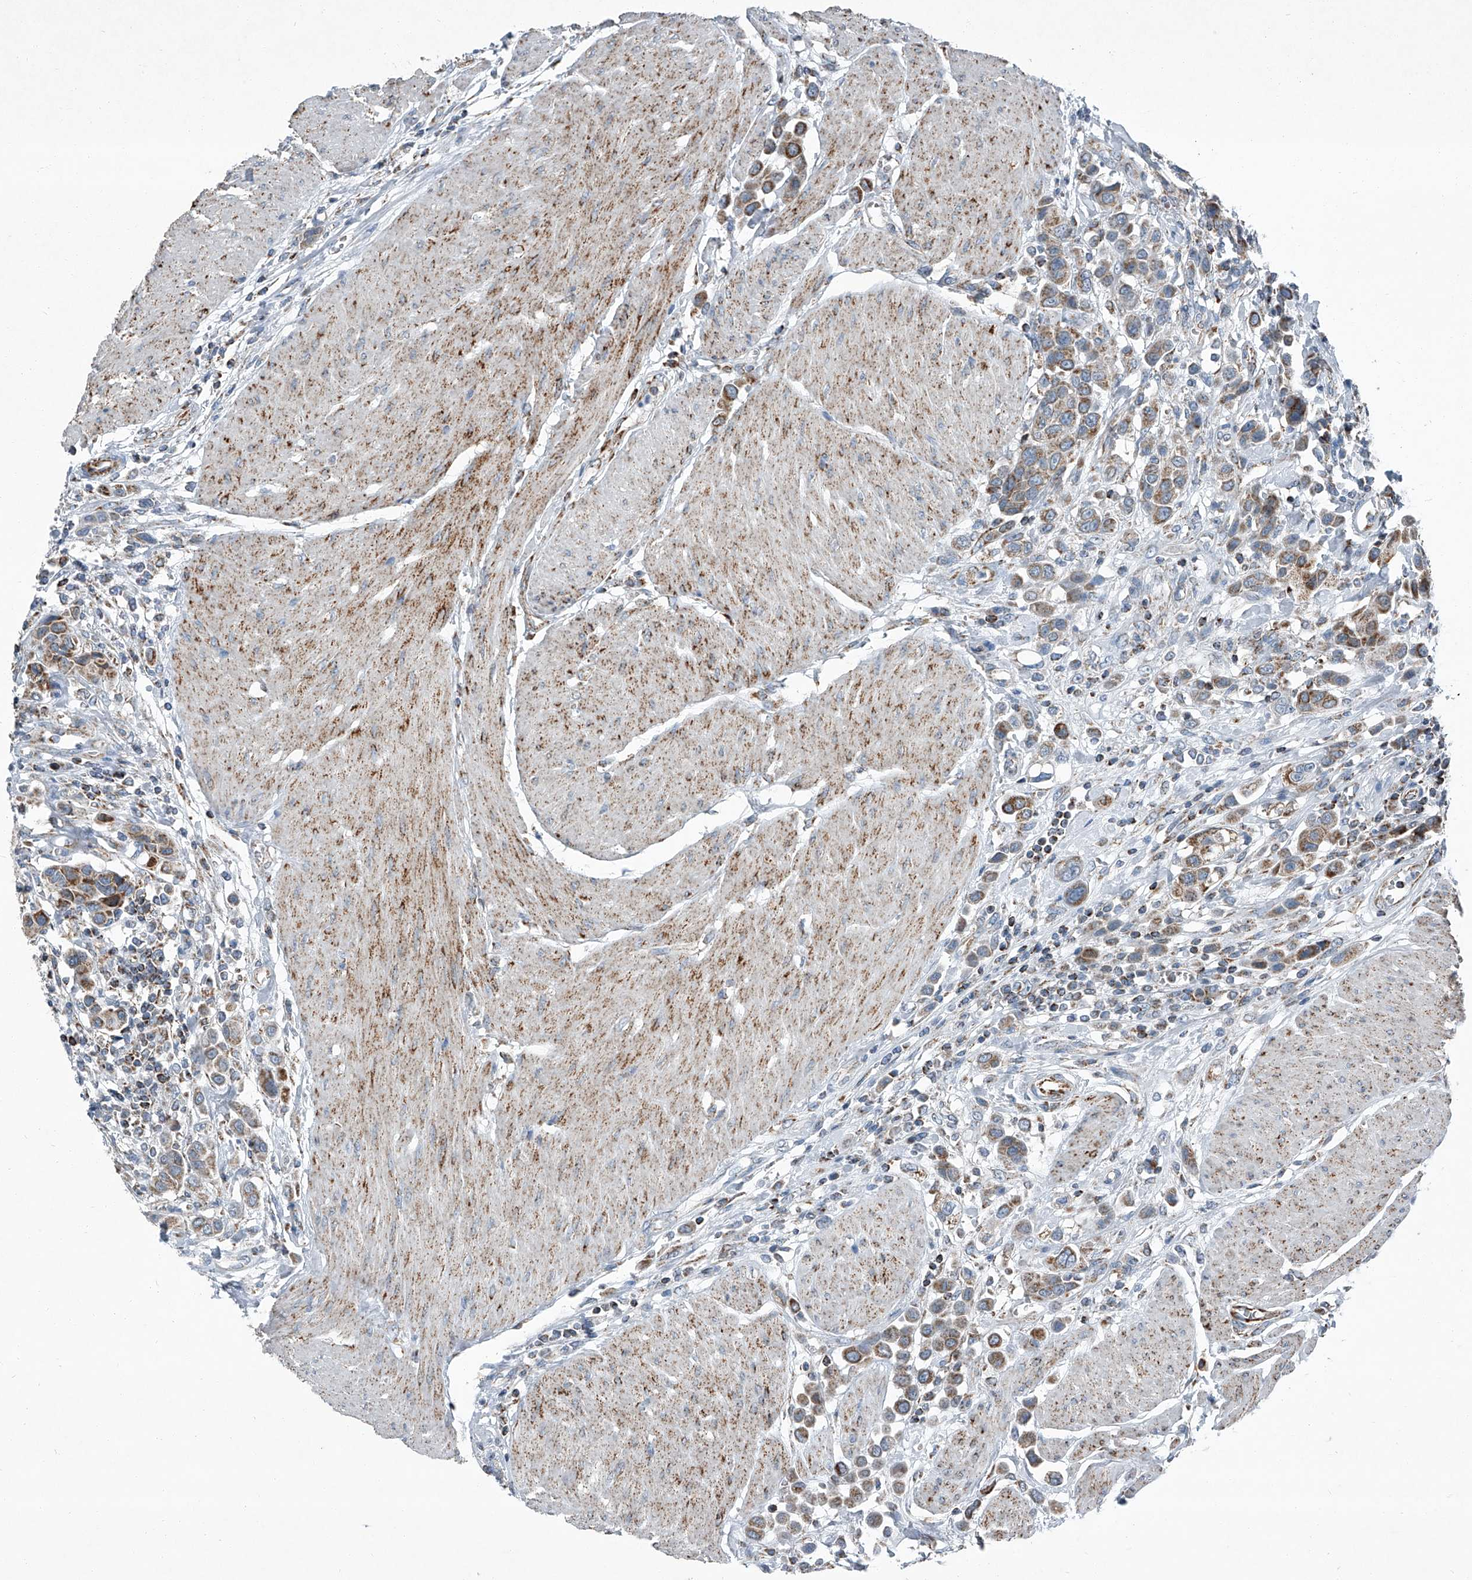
{"staining": {"intensity": "moderate", "quantity": ">75%", "location": "cytoplasmic/membranous"}, "tissue": "urothelial cancer", "cell_type": "Tumor cells", "image_type": "cancer", "snomed": [{"axis": "morphology", "description": "Urothelial carcinoma, High grade"}, {"axis": "topography", "description": "Urinary bladder"}], "caption": "High-power microscopy captured an IHC histopathology image of urothelial cancer, revealing moderate cytoplasmic/membranous staining in approximately >75% of tumor cells.", "gene": "CHRNA7", "patient": {"sex": "male", "age": 50}}